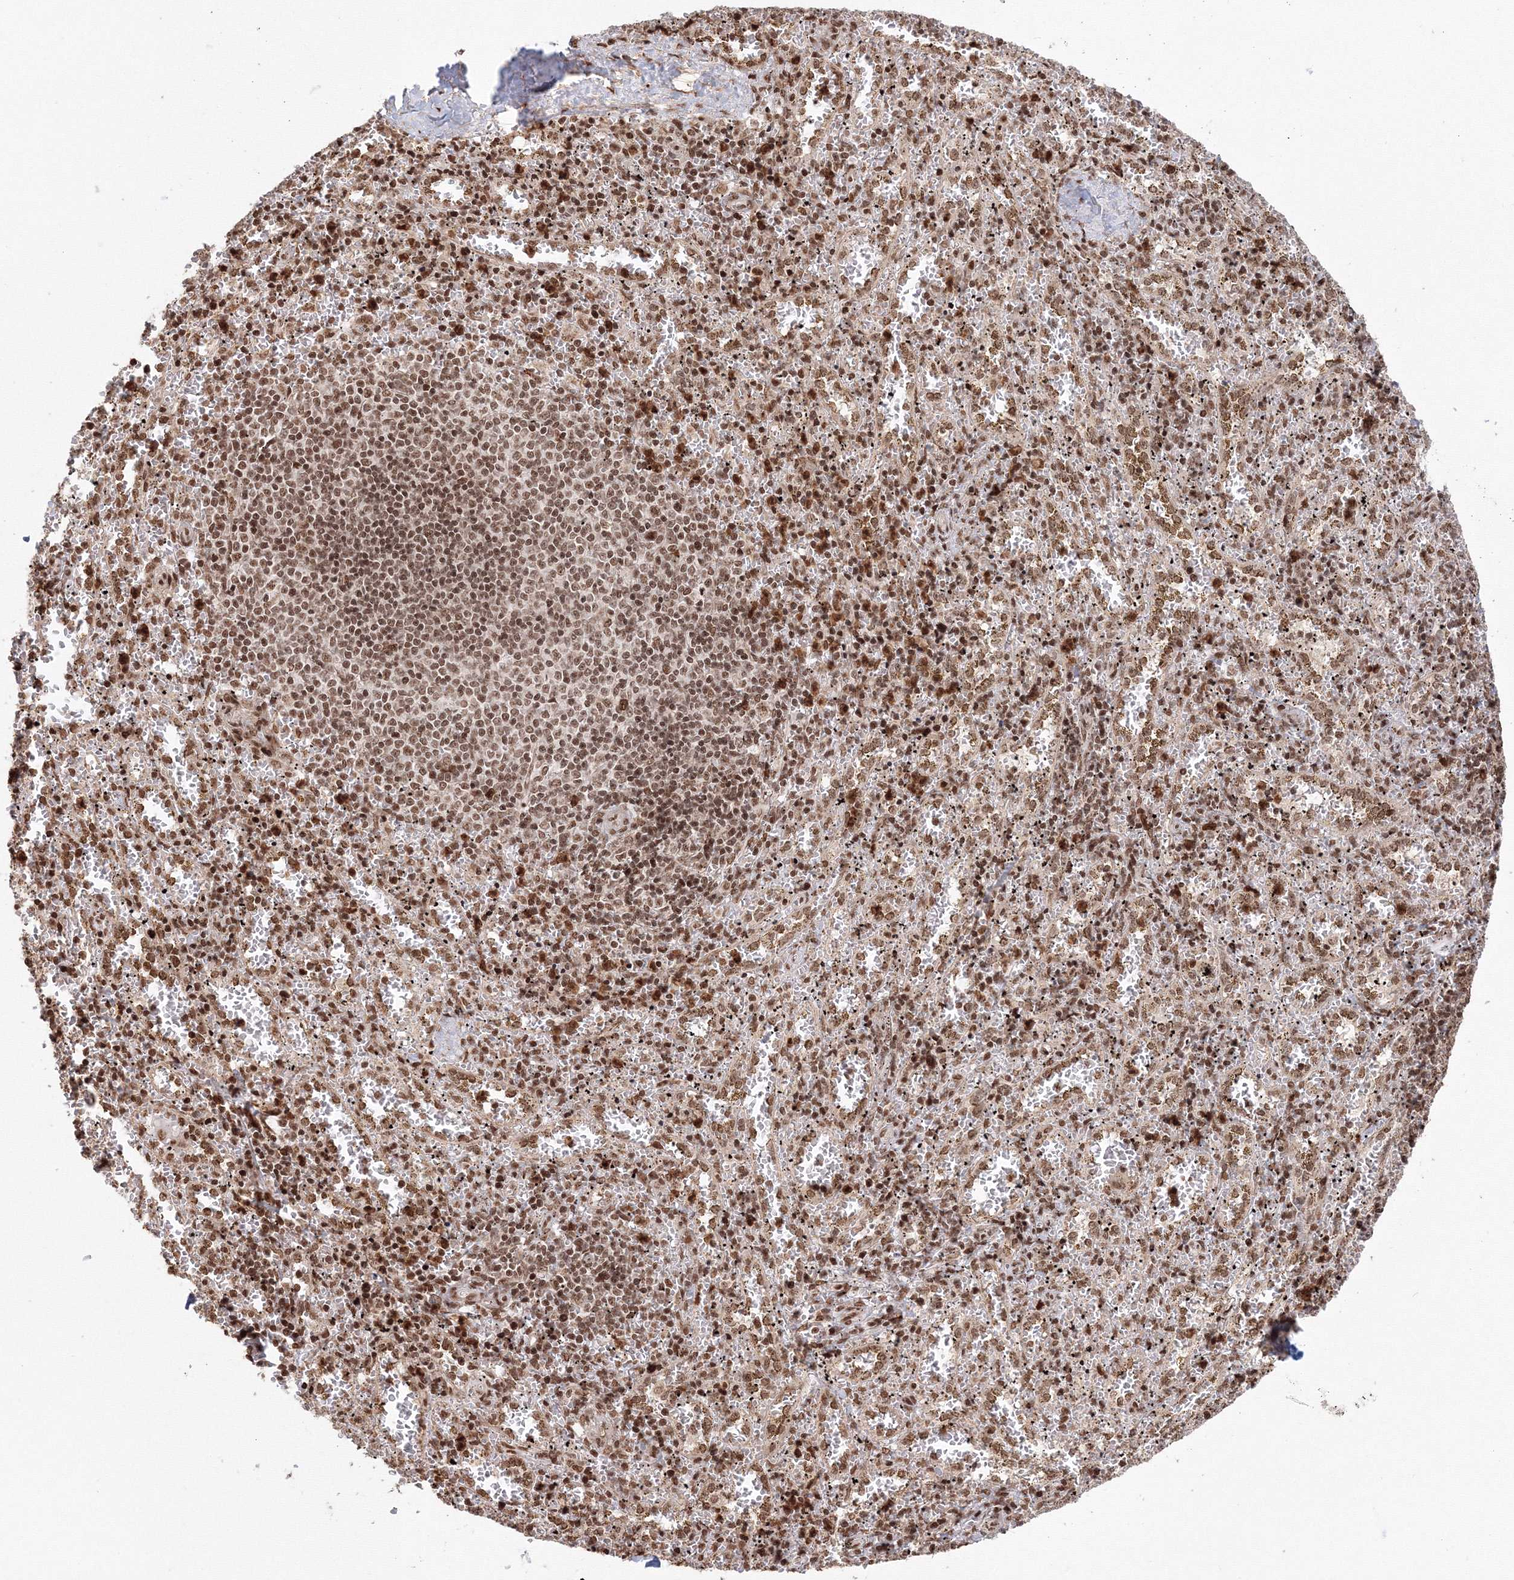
{"staining": {"intensity": "strong", "quantity": ">75%", "location": "cytoplasmic/membranous,nuclear"}, "tissue": "spleen", "cell_type": "Cells in red pulp", "image_type": "normal", "snomed": [{"axis": "morphology", "description": "Normal tissue, NOS"}, {"axis": "topography", "description": "Spleen"}], "caption": "Protein analysis of normal spleen displays strong cytoplasmic/membranous,nuclear expression in approximately >75% of cells in red pulp.", "gene": "KIF20A", "patient": {"sex": "male", "age": 11}}